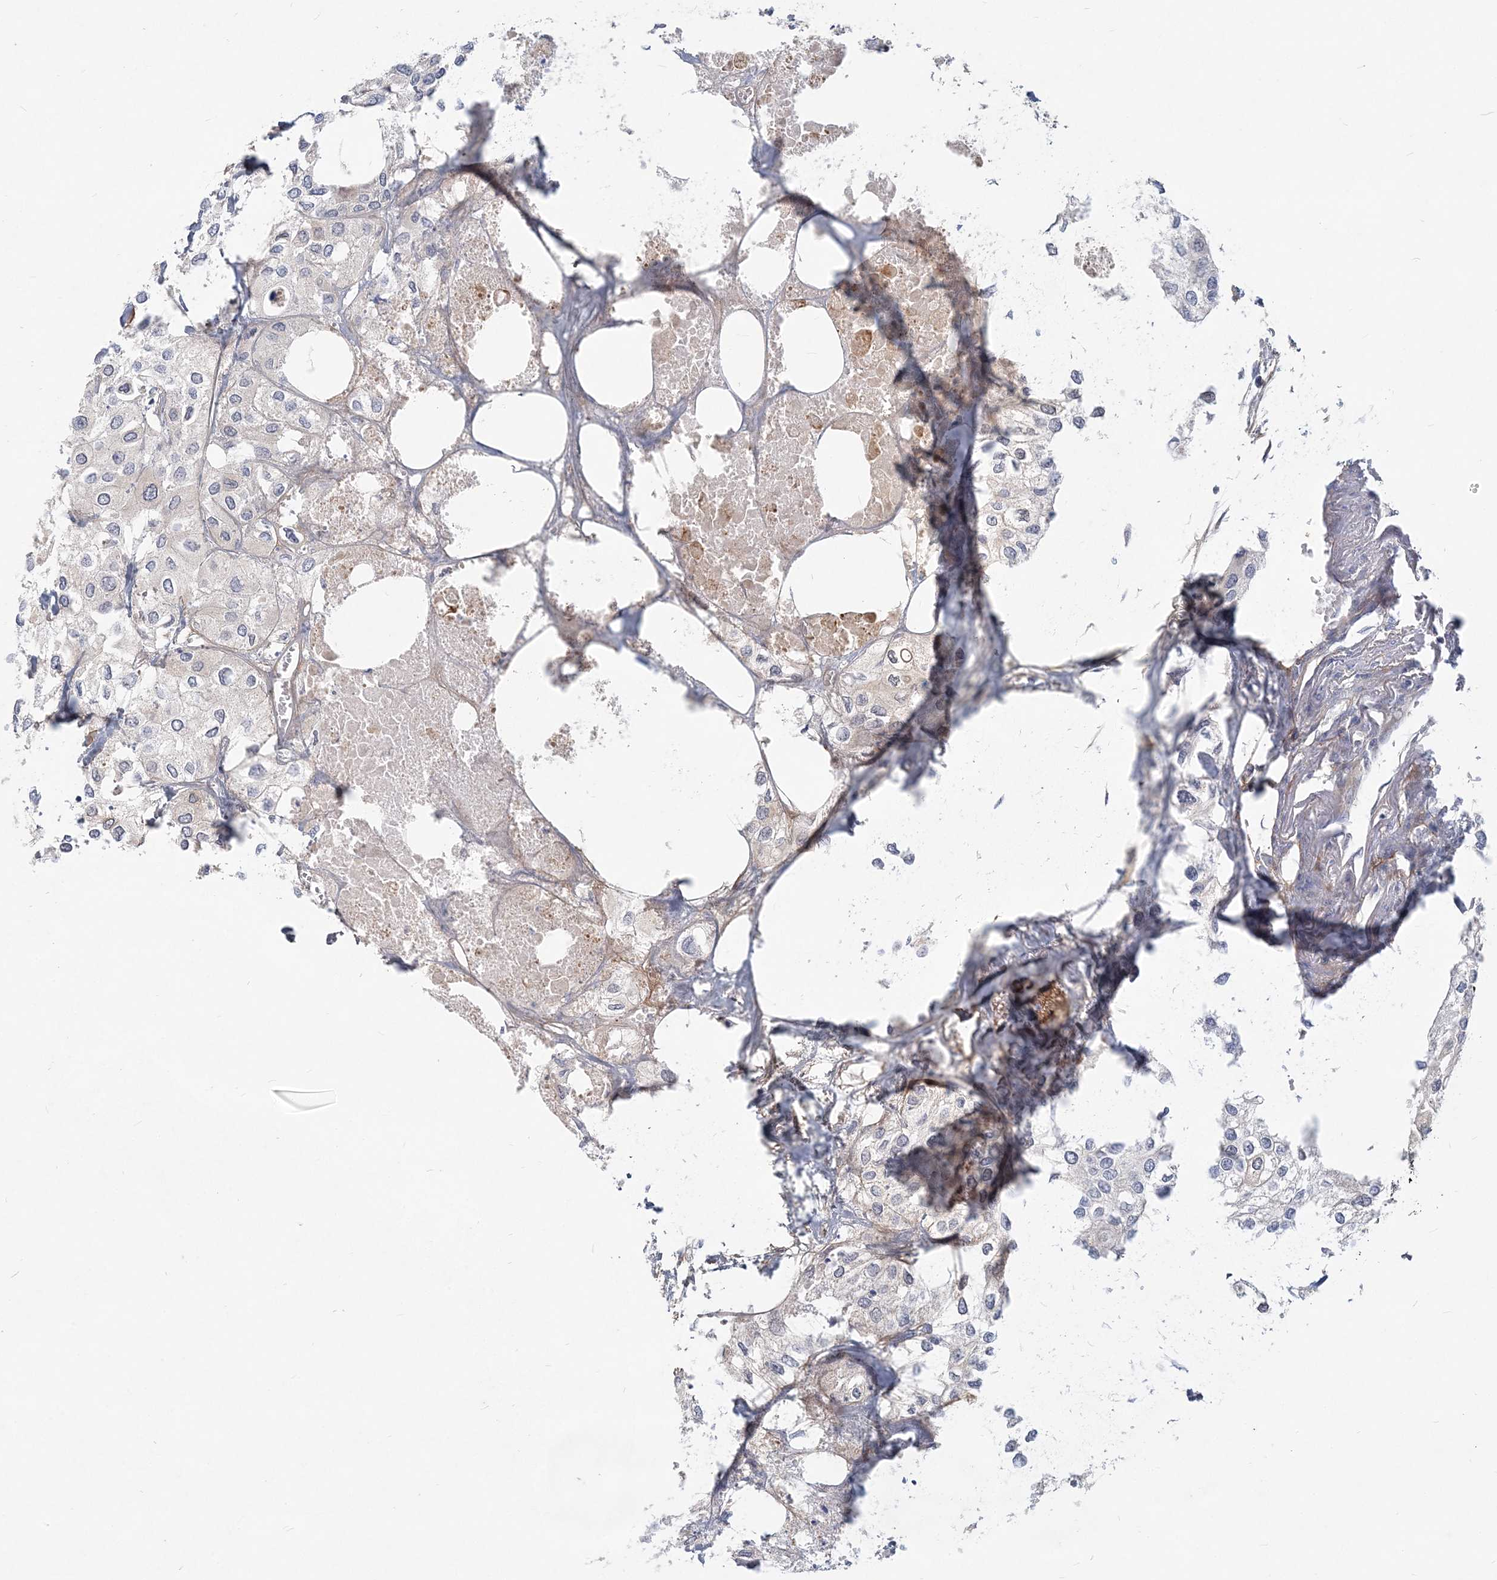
{"staining": {"intensity": "negative", "quantity": "none", "location": "none"}, "tissue": "urothelial cancer", "cell_type": "Tumor cells", "image_type": "cancer", "snomed": [{"axis": "morphology", "description": "Urothelial carcinoma, High grade"}, {"axis": "topography", "description": "Urinary bladder"}], "caption": "The photomicrograph shows no staining of tumor cells in high-grade urothelial carcinoma.", "gene": "GMPPA", "patient": {"sex": "male", "age": 64}}